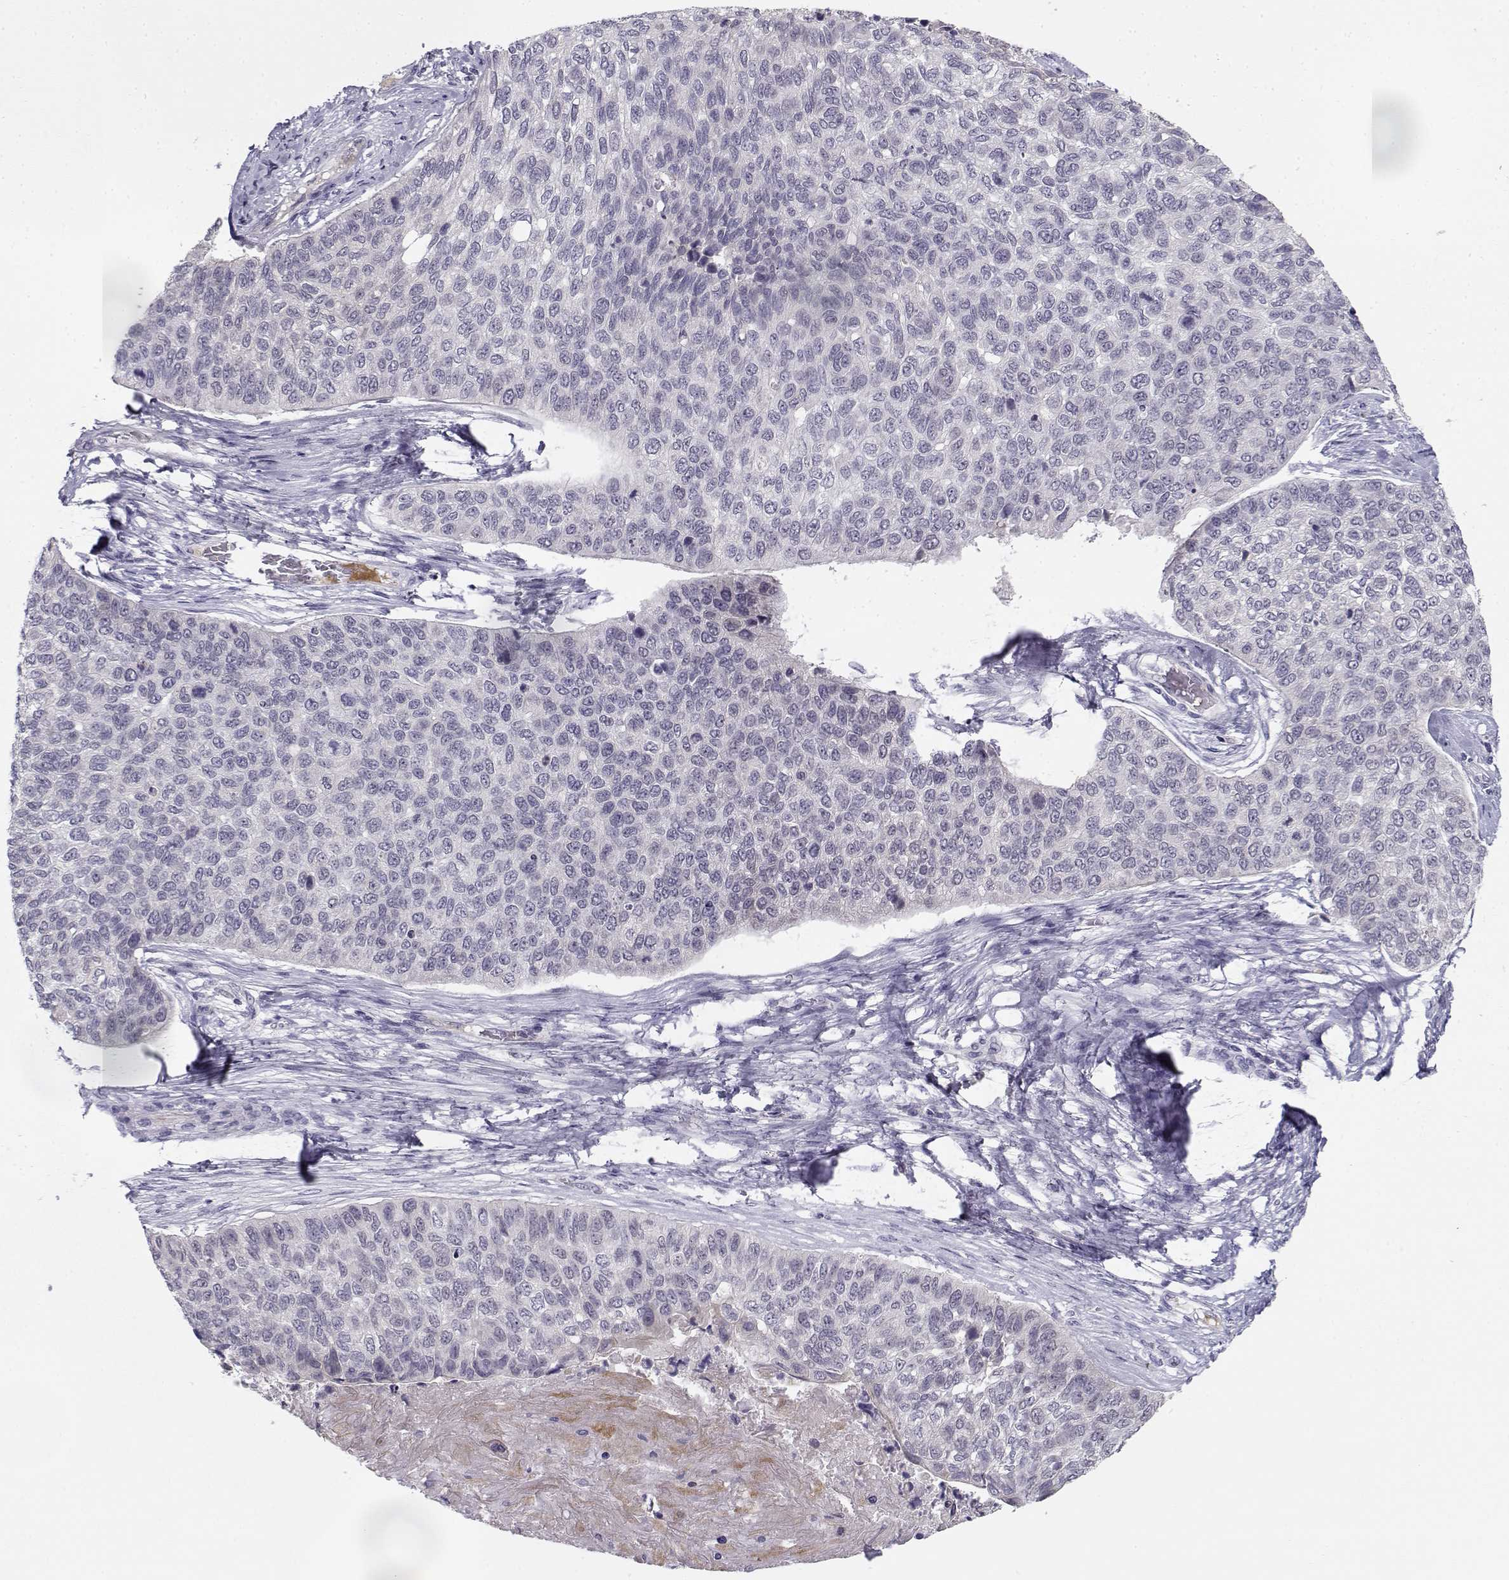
{"staining": {"intensity": "negative", "quantity": "none", "location": "none"}, "tissue": "lung cancer", "cell_type": "Tumor cells", "image_type": "cancer", "snomed": [{"axis": "morphology", "description": "Squamous cell carcinoma, NOS"}, {"axis": "topography", "description": "Lung"}], "caption": "DAB immunohistochemical staining of lung cancer demonstrates no significant expression in tumor cells.", "gene": "DDX25", "patient": {"sex": "male", "age": 69}}